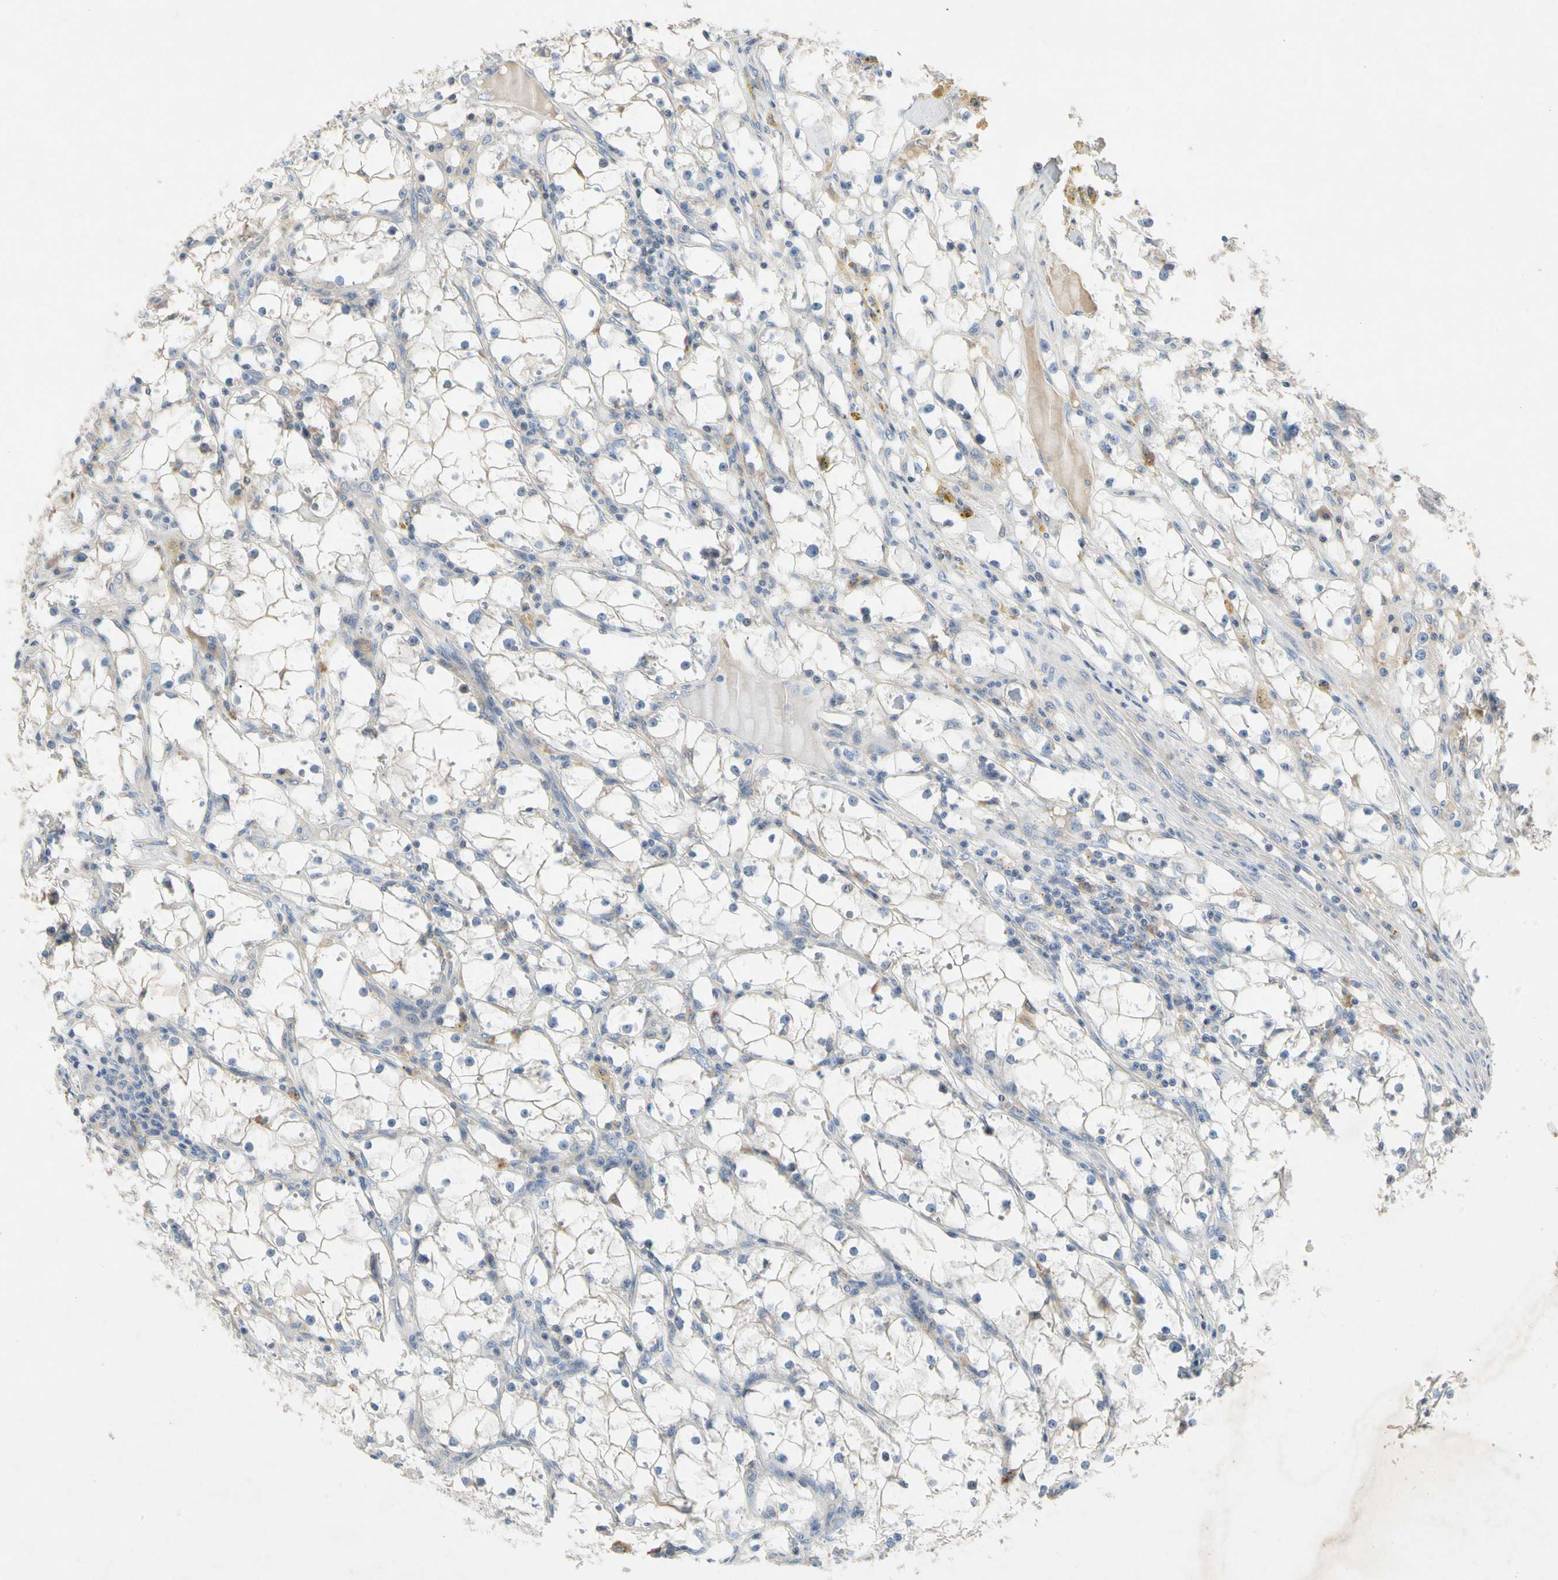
{"staining": {"intensity": "negative", "quantity": "none", "location": "none"}, "tissue": "renal cancer", "cell_type": "Tumor cells", "image_type": "cancer", "snomed": [{"axis": "morphology", "description": "Adenocarcinoma, NOS"}, {"axis": "topography", "description": "Kidney"}], "caption": "Renal cancer (adenocarcinoma) was stained to show a protein in brown. There is no significant expression in tumor cells.", "gene": "GAS6", "patient": {"sex": "male", "age": 56}}